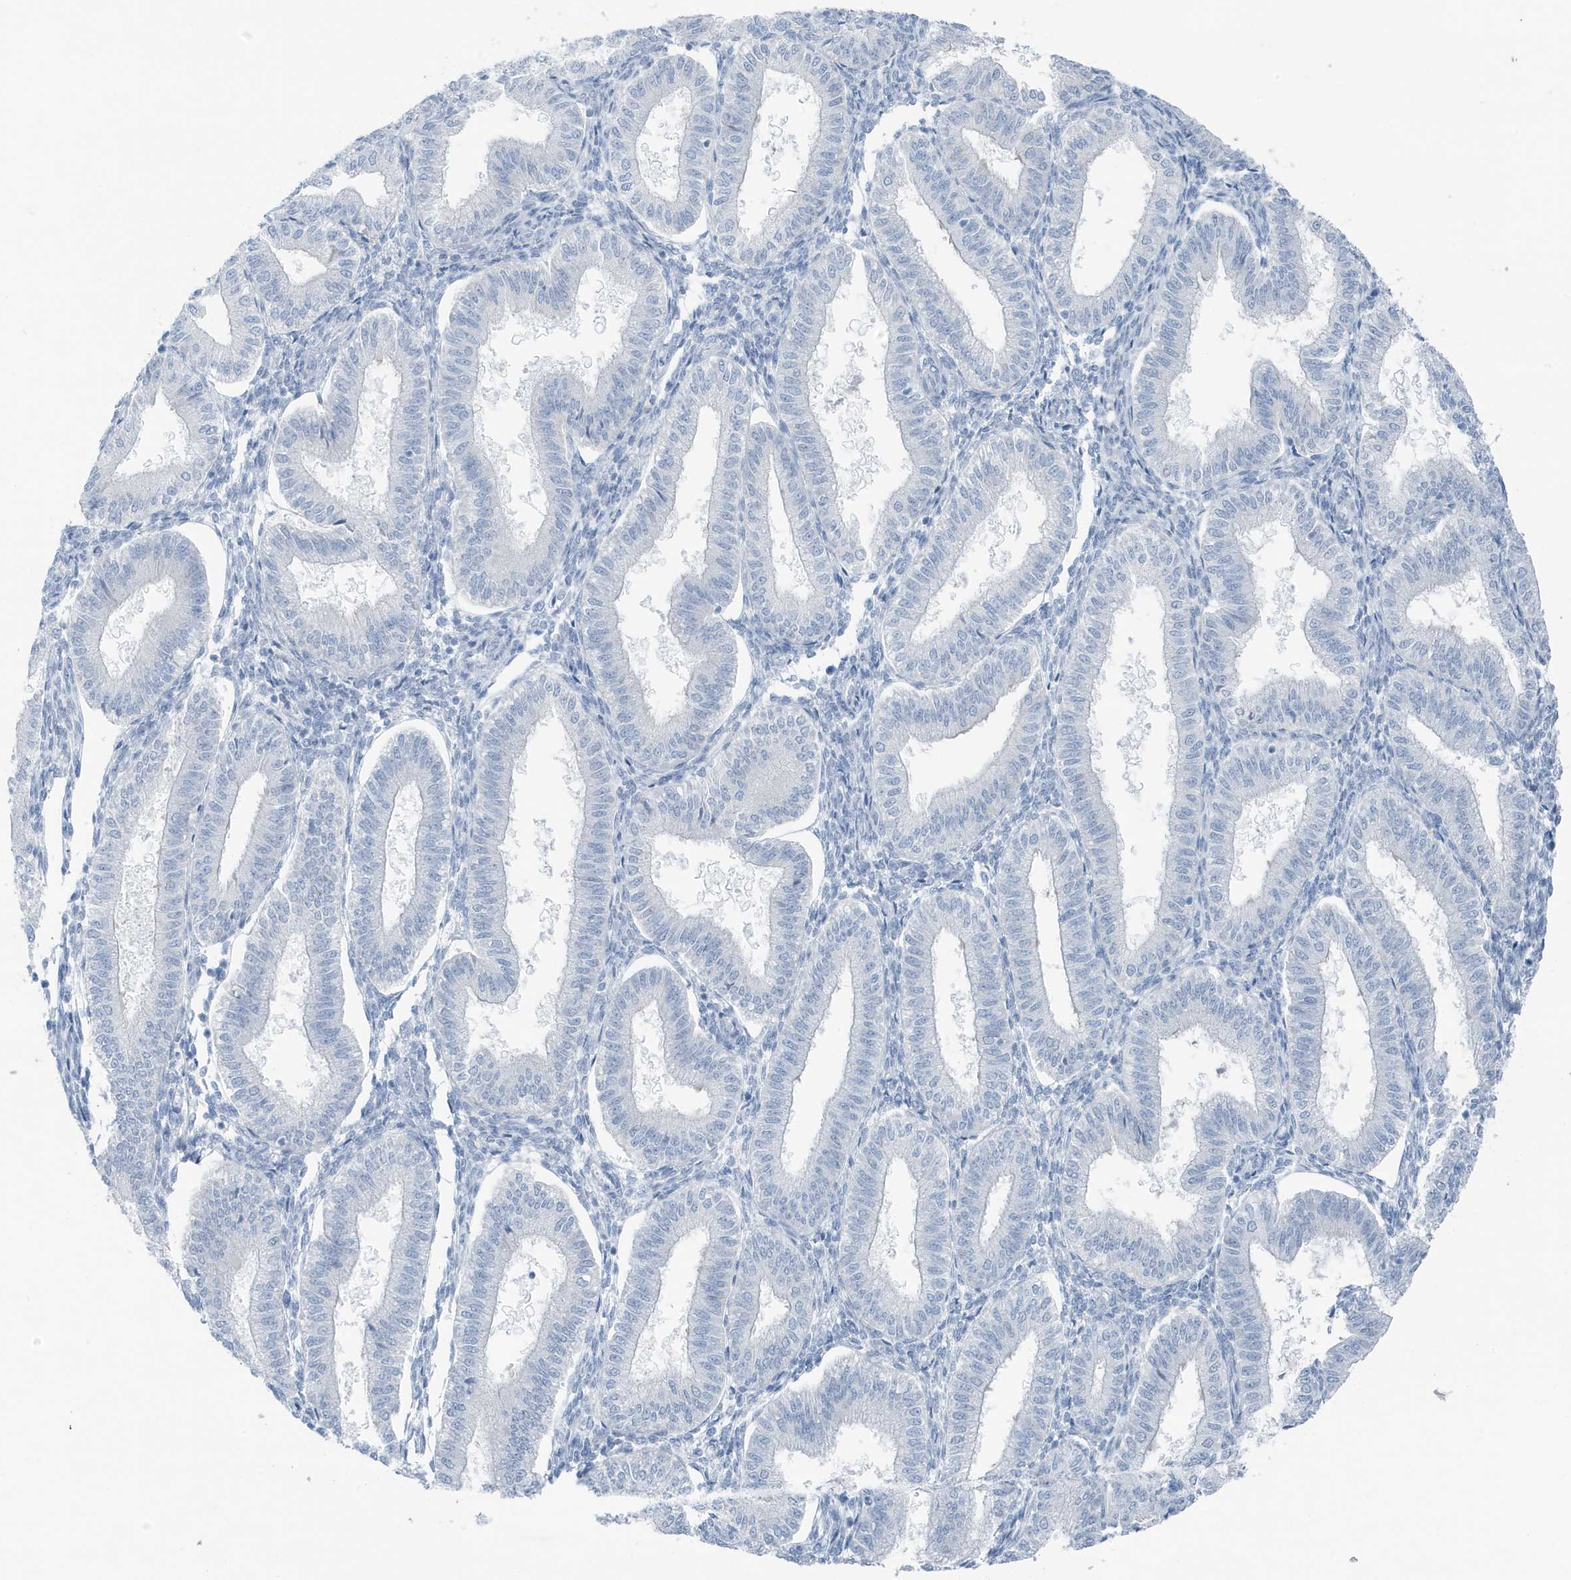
{"staining": {"intensity": "negative", "quantity": "none", "location": "none"}, "tissue": "endometrium", "cell_type": "Cells in endometrial stroma", "image_type": "normal", "snomed": [{"axis": "morphology", "description": "Normal tissue, NOS"}, {"axis": "topography", "description": "Endometrium"}], "caption": "The image displays no staining of cells in endometrial stroma in benign endometrium. (Immunohistochemistry (ihc), brightfield microscopy, high magnification).", "gene": "ZFP64", "patient": {"sex": "female", "age": 39}}